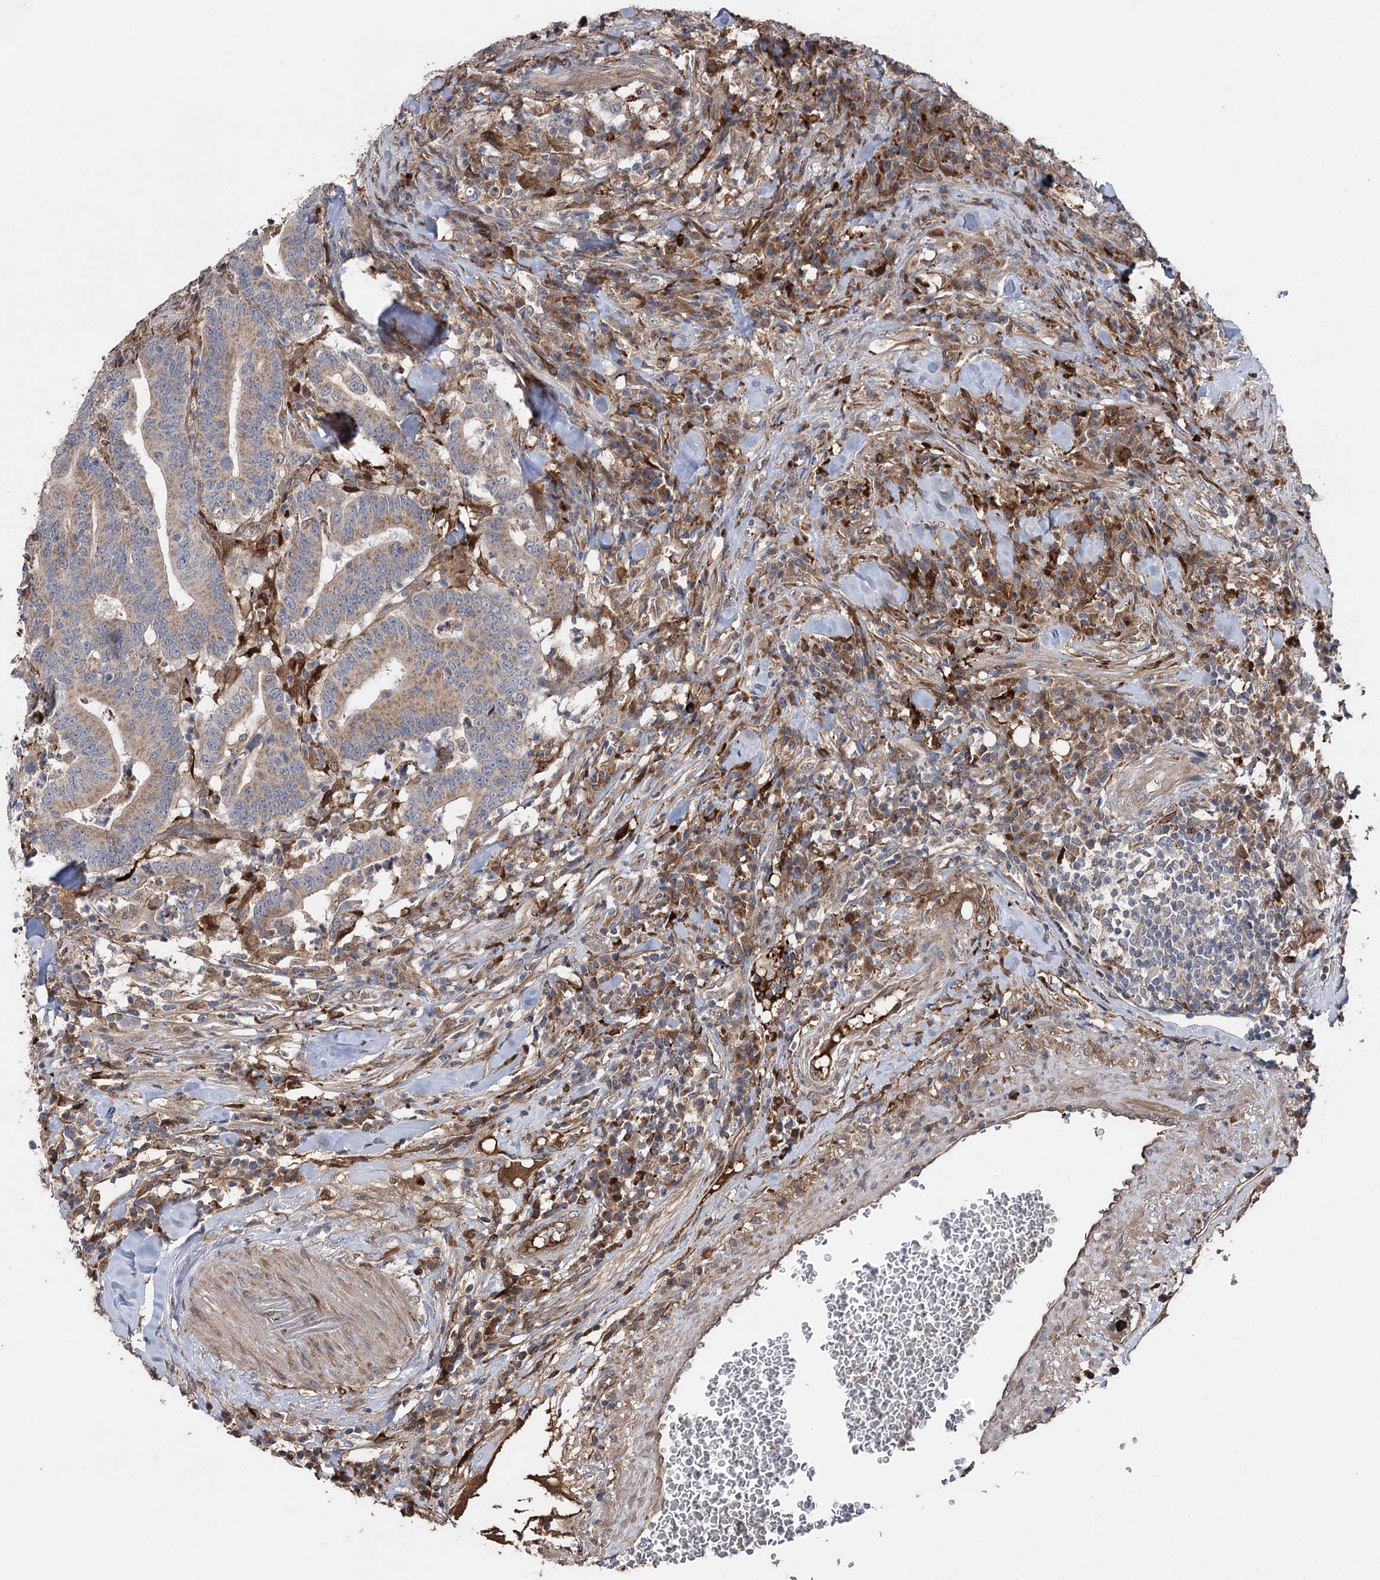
{"staining": {"intensity": "weak", "quantity": ">75%", "location": "cytoplasmic/membranous"}, "tissue": "colorectal cancer", "cell_type": "Tumor cells", "image_type": "cancer", "snomed": [{"axis": "morphology", "description": "Adenocarcinoma, NOS"}, {"axis": "topography", "description": "Colon"}], "caption": "This image displays immunohistochemistry (IHC) staining of human colorectal cancer, with low weak cytoplasmic/membranous positivity in about >75% of tumor cells.", "gene": "OTUD1", "patient": {"sex": "female", "age": 66}}